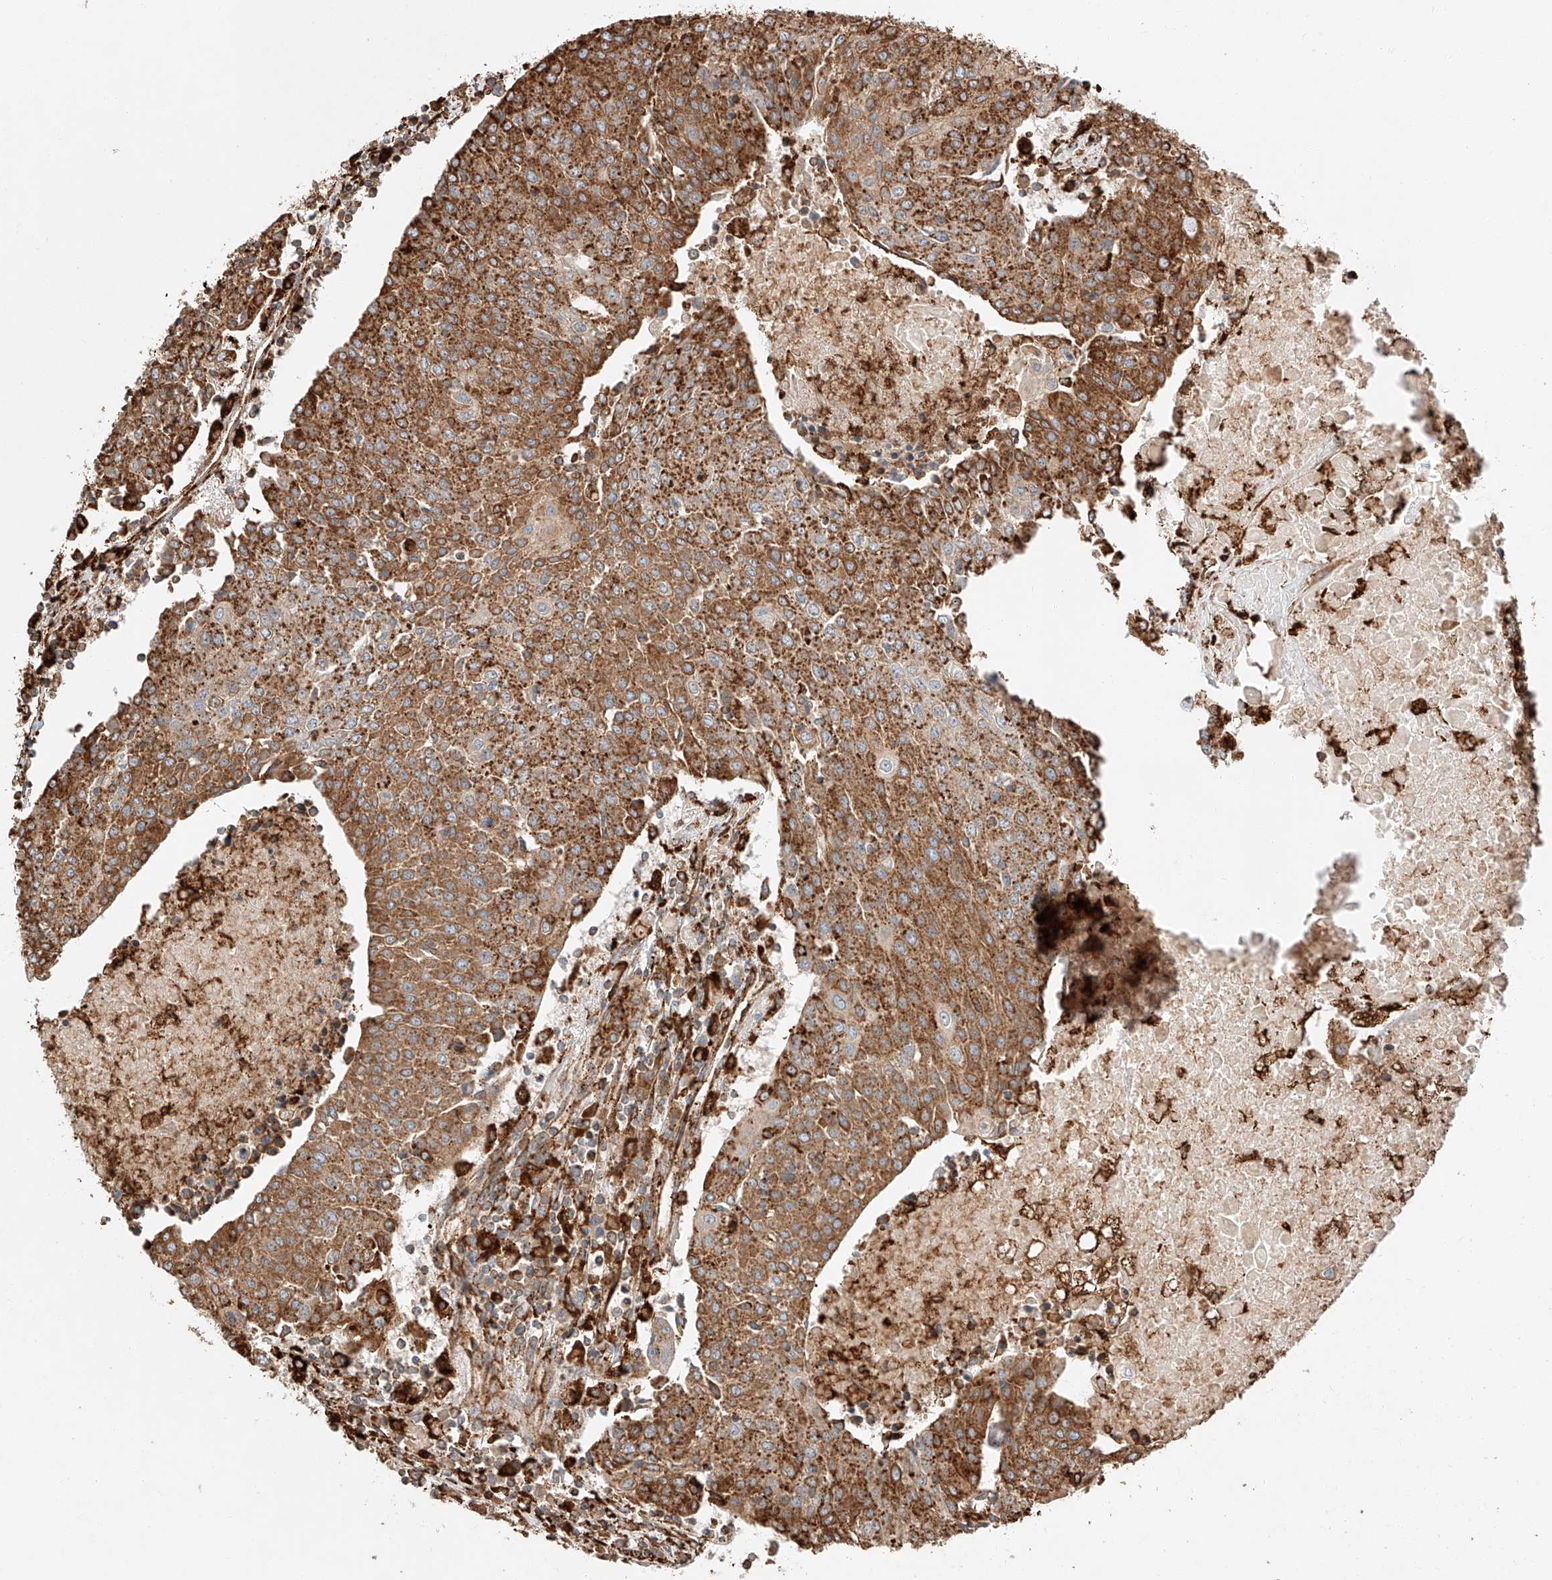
{"staining": {"intensity": "strong", "quantity": ">75%", "location": "cytoplasmic/membranous"}, "tissue": "urothelial cancer", "cell_type": "Tumor cells", "image_type": "cancer", "snomed": [{"axis": "morphology", "description": "Urothelial carcinoma, High grade"}, {"axis": "topography", "description": "Urinary bladder"}], "caption": "Immunohistochemical staining of high-grade urothelial carcinoma displays high levels of strong cytoplasmic/membranous protein expression in about >75% of tumor cells.", "gene": "ZNF84", "patient": {"sex": "female", "age": 85}}